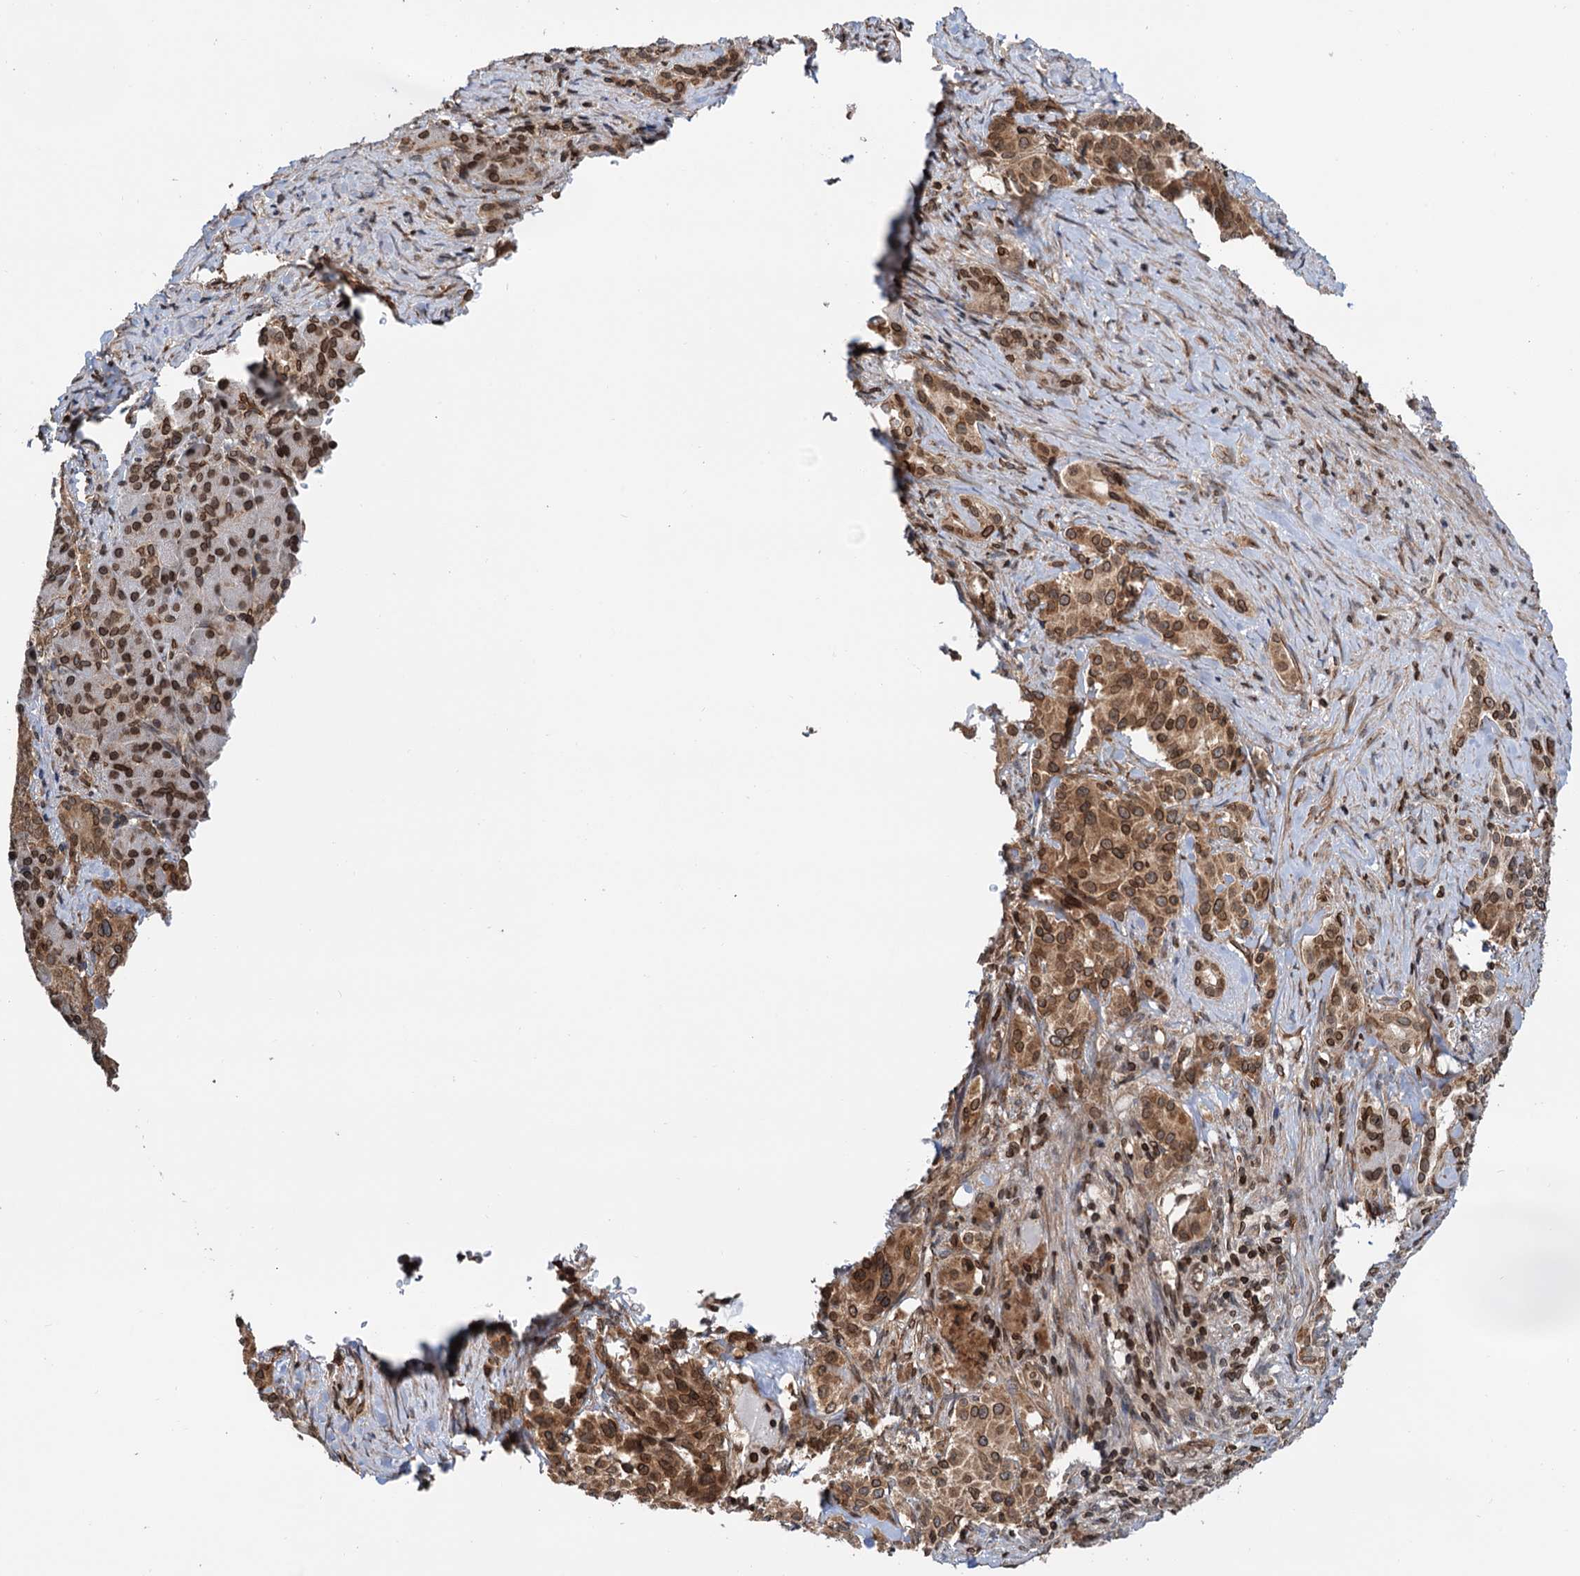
{"staining": {"intensity": "strong", "quantity": ">75%", "location": "cytoplasmic/membranous,nuclear"}, "tissue": "pancreatic cancer", "cell_type": "Tumor cells", "image_type": "cancer", "snomed": [{"axis": "morphology", "description": "Adenocarcinoma, NOS"}, {"axis": "topography", "description": "Pancreas"}], "caption": "Immunohistochemistry (IHC) of human pancreatic cancer (adenocarcinoma) shows high levels of strong cytoplasmic/membranous and nuclear staining in approximately >75% of tumor cells. Nuclei are stained in blue.", "gene": "ZC3H13", "patient": {"sex": "female", "age": 74}}